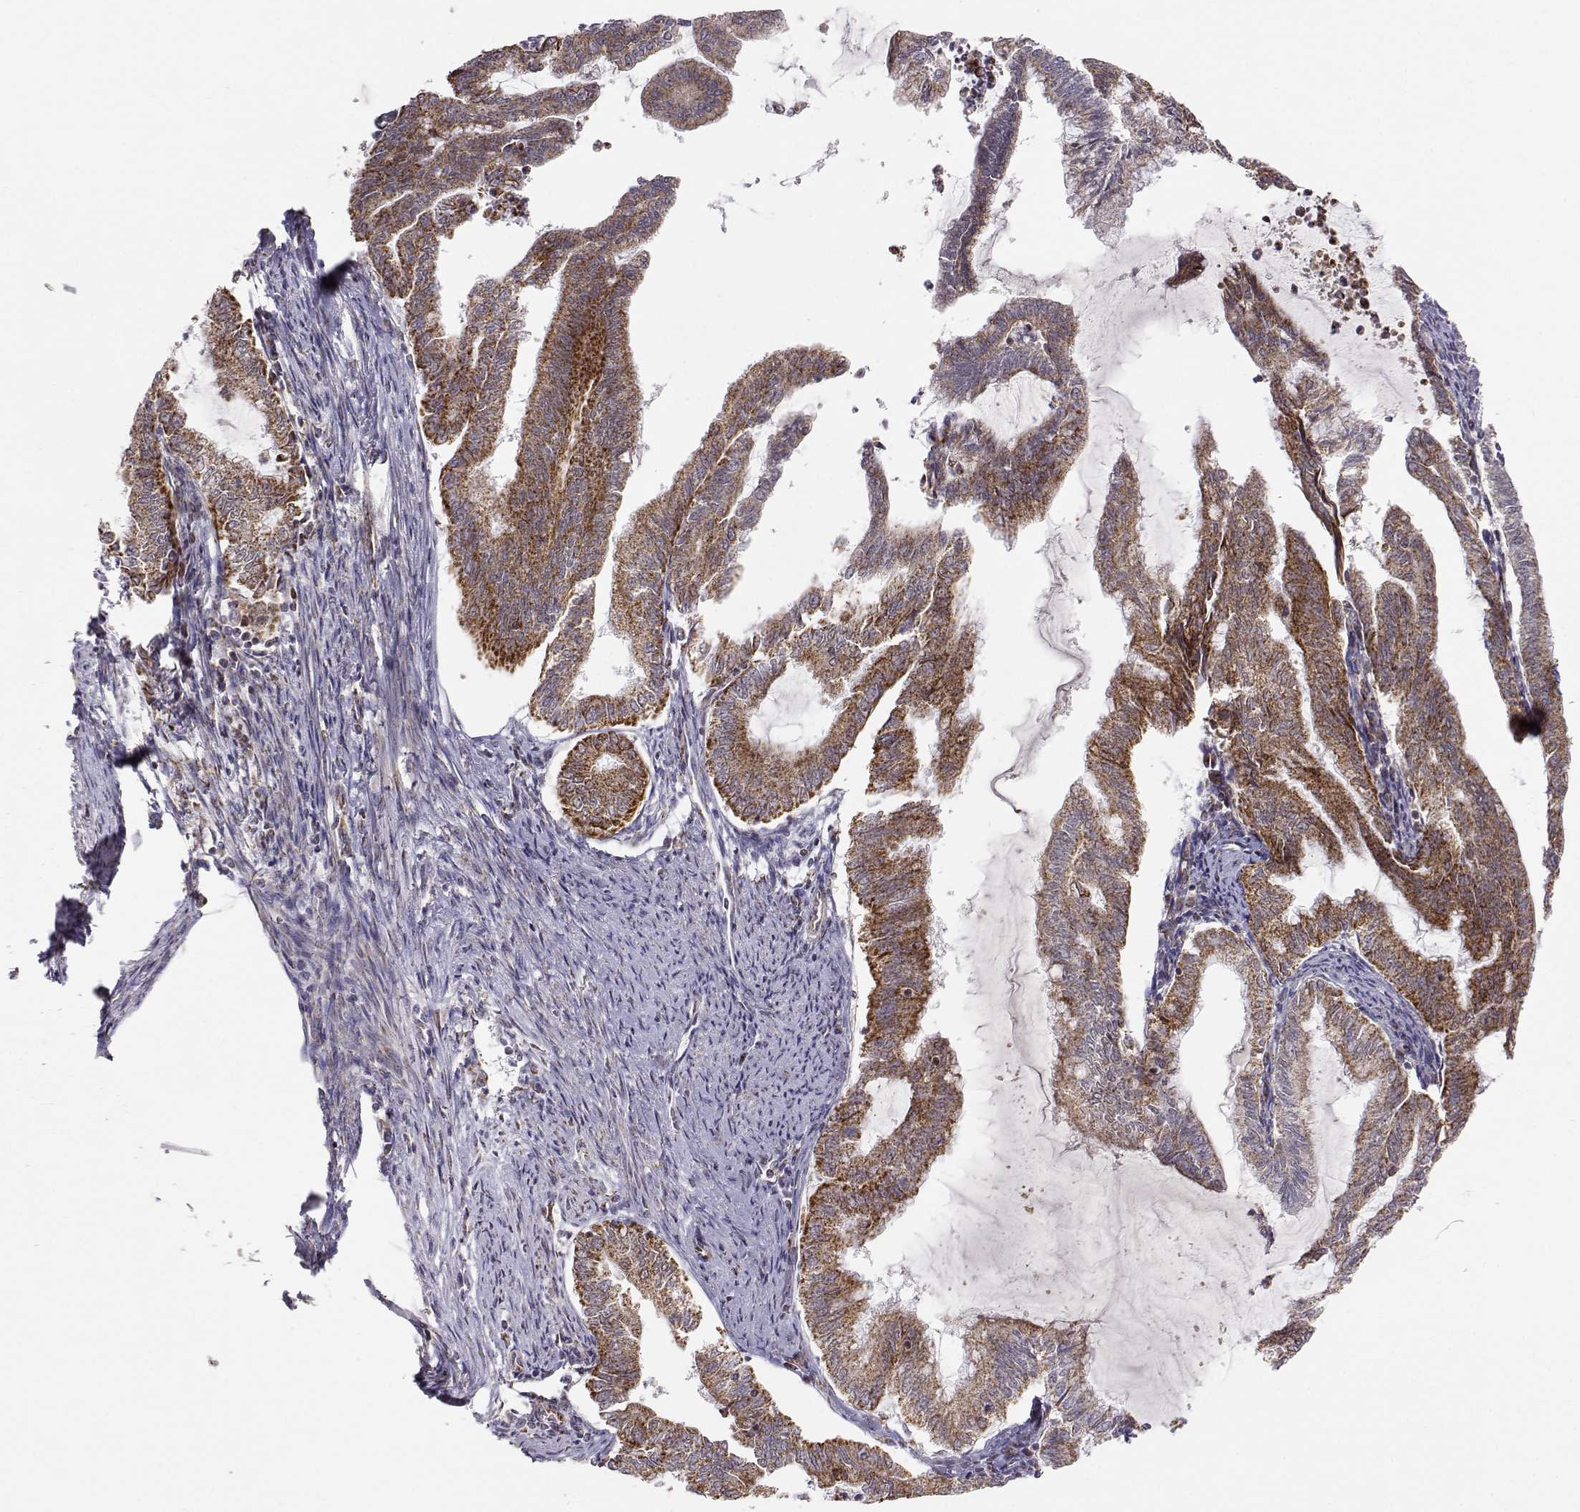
{"staining": {"intensity": "strong", "quantity": ">75%", "location": "cytoplasmic/membranous"}, "tissue": "endometrial cancer", "cell_type": "Tumor cells", "image_type": "cancer", "snomed": [{"axis": "morphology", "description": "Adenocarcinoma, NOS"}, {"axis": "topography", "description": "Endometrium"}], "caption": "Protein expression analysis of endometrial cancer (adenocarcinoma) demonstrates strong cytoplasmic/membranous expression in approximately >75% of tumor cells. (DAB IHC with brightfield microscopy, high magnification).", "gene": "EXOG", "patient": {"sex": "female", "age": 79}}